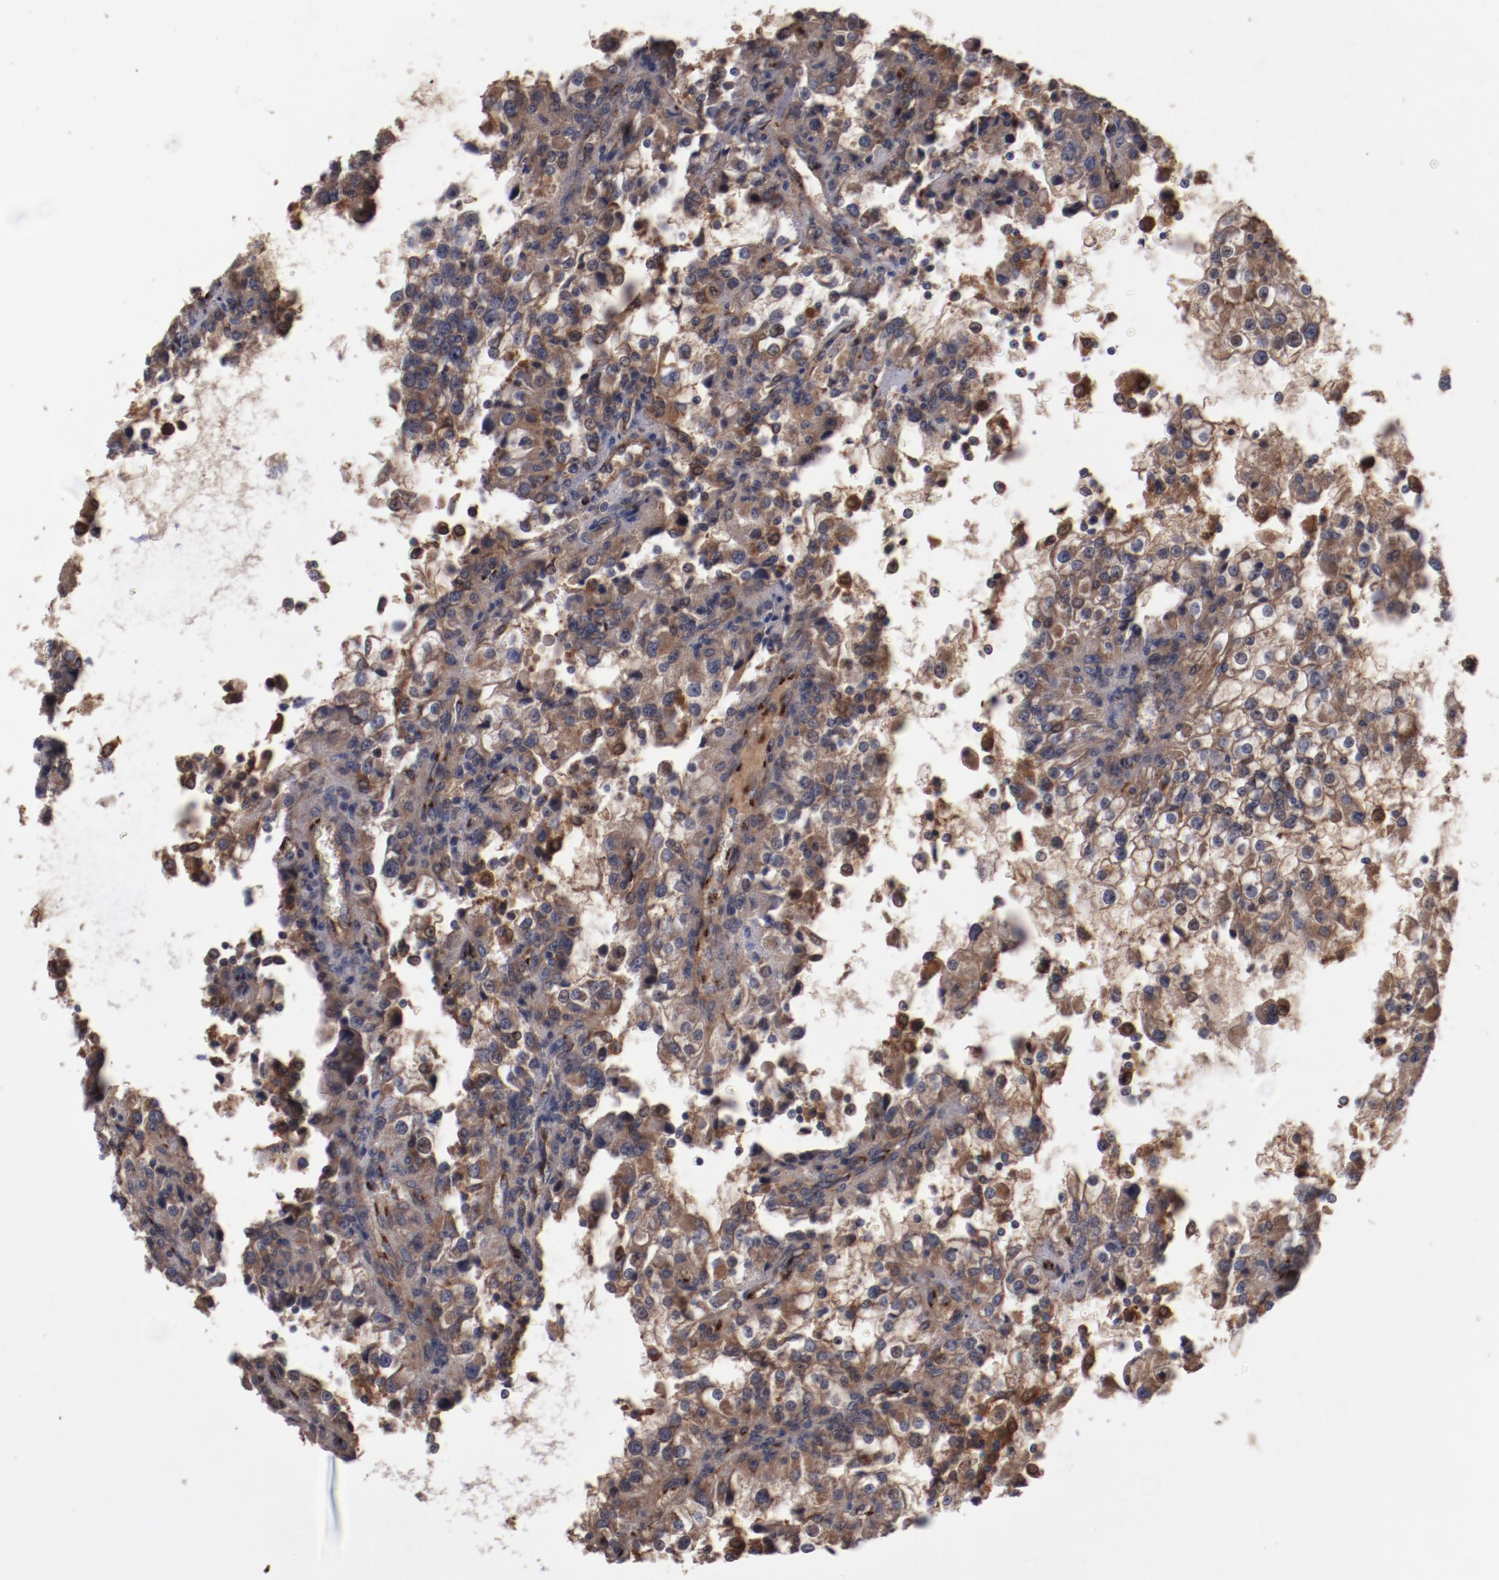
{"staining": {"intensity": "strong", "quantity": ">75%", "location": "cytoplasmic/membranous"}, "tissue": "renal cancer", "cell_type": "Tumor cells", "image_type": "cancer", "snomed": [{"axis": "morphology", "description": "Adenocarcinoma, NOS"}, {"axis": "topography", "description": "Kidney"}], "caption": "There is high levels of strong cytoplasmic/membranous expression in tumor cells of renal adenocarcinoma, as demonstrated by immunohistochemical staining (brown color).", "gene": "DIPK2B", "patient": {"sex": "female", "age": 52}}